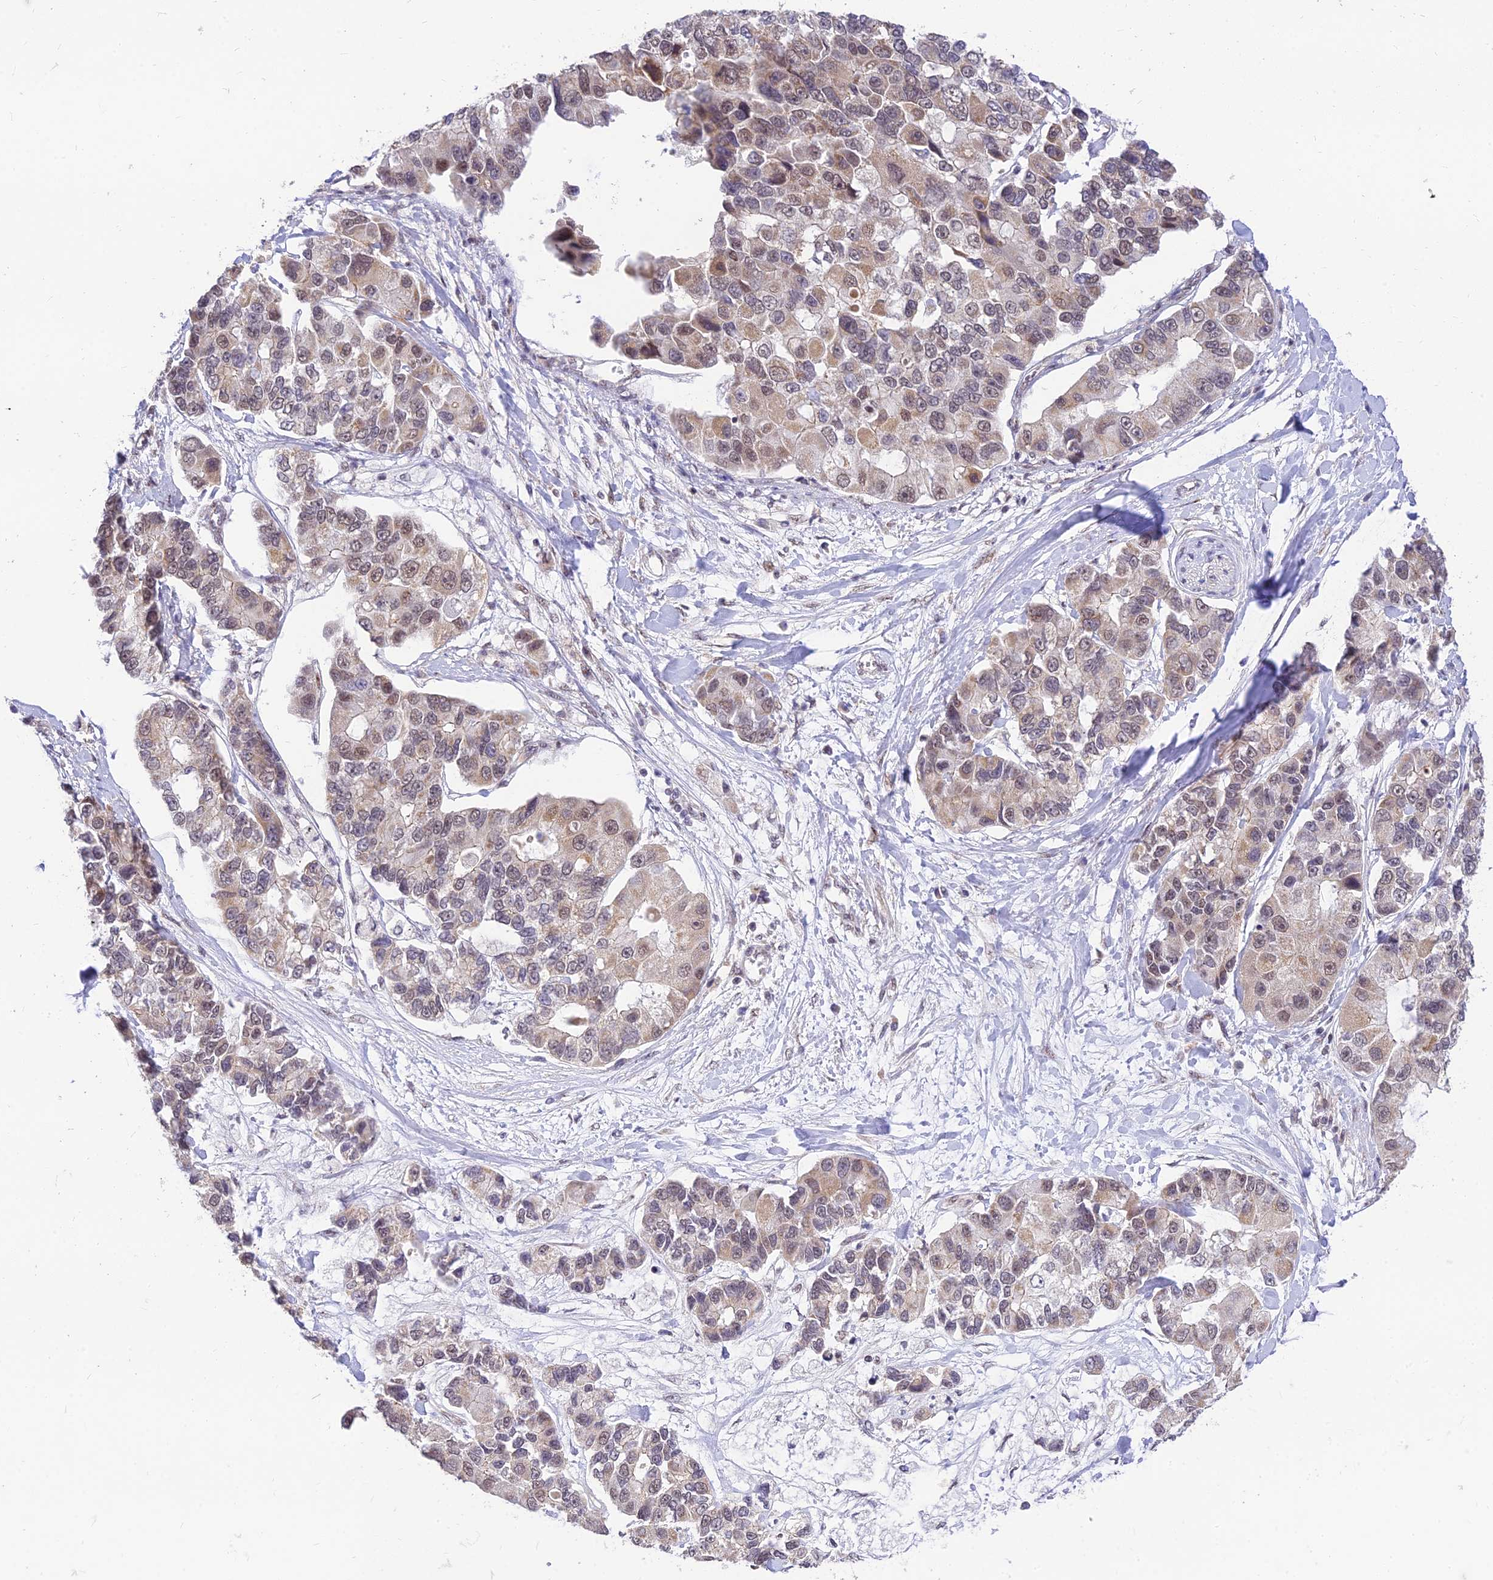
{"staining": {"intensity": "weak", "quantity": "25%-75%", "location": "nuclear"}, "tissue": "lung cancer", "cell_type": "Tumor cells", "image_type": "cancer", "snomed": [{"axis": "morphology", "description": "Adenocarcinoma, NOS"}, {"axis": "topography", "description": "Lung"}], "caption": "Brown immunohistochemical staining in adenocarcinoma (lung) exhibits weak nuclear staining in approximately 25%-75% of tumor cells. (IHC, brightfield microscopy, high magnification).", "gene": "MICOS13", "patient": {"sex": "female", "age": 54}}